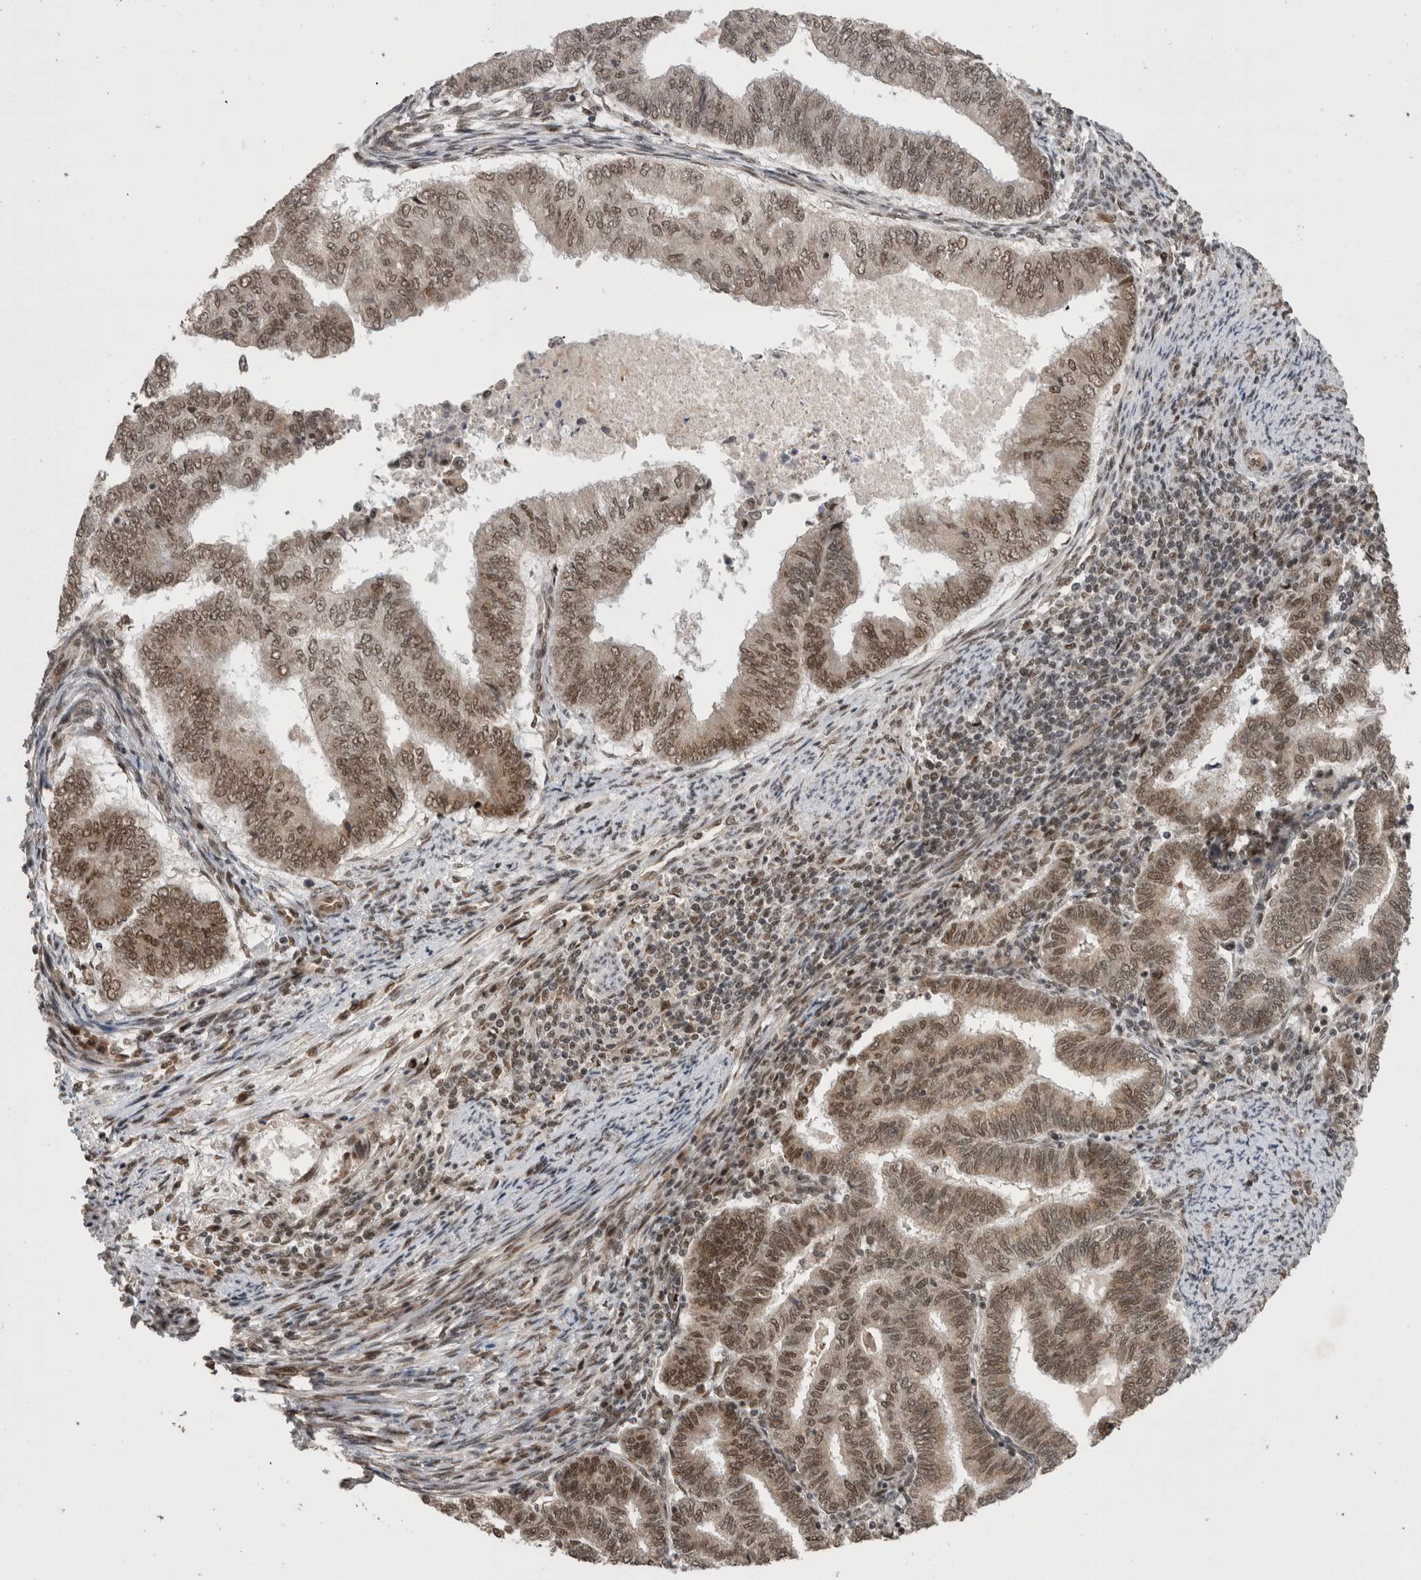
{"staining": {"intensity": "moderate", "quantity": ">75%", "location": "nuclear"}, "tissue": "endometrial cancer", "cell_type": "Tumor cells", "image_type": "cancer", "snomed": [{"axis": "morphology", "description": "Polyp, NOS"}, {"axis": "morphology", "description": "Adenocarcinoma, NOS"}, {"axis": "morphology", "description": "Adenoma, NOS"}, {"axis": "topography", "description": "Endometrium"}], "caption": "Immunohistochemistry micrograph of neoplastic tissue: endometrial polyp stained using immunohistochemistry displays medium levels of moderate protein expression localized specifically in the nuclear of tumor cells, appearing as a nuclear brown color.", "gene": "CPSF2", "patient": {"sex": "female", "age": 79}}